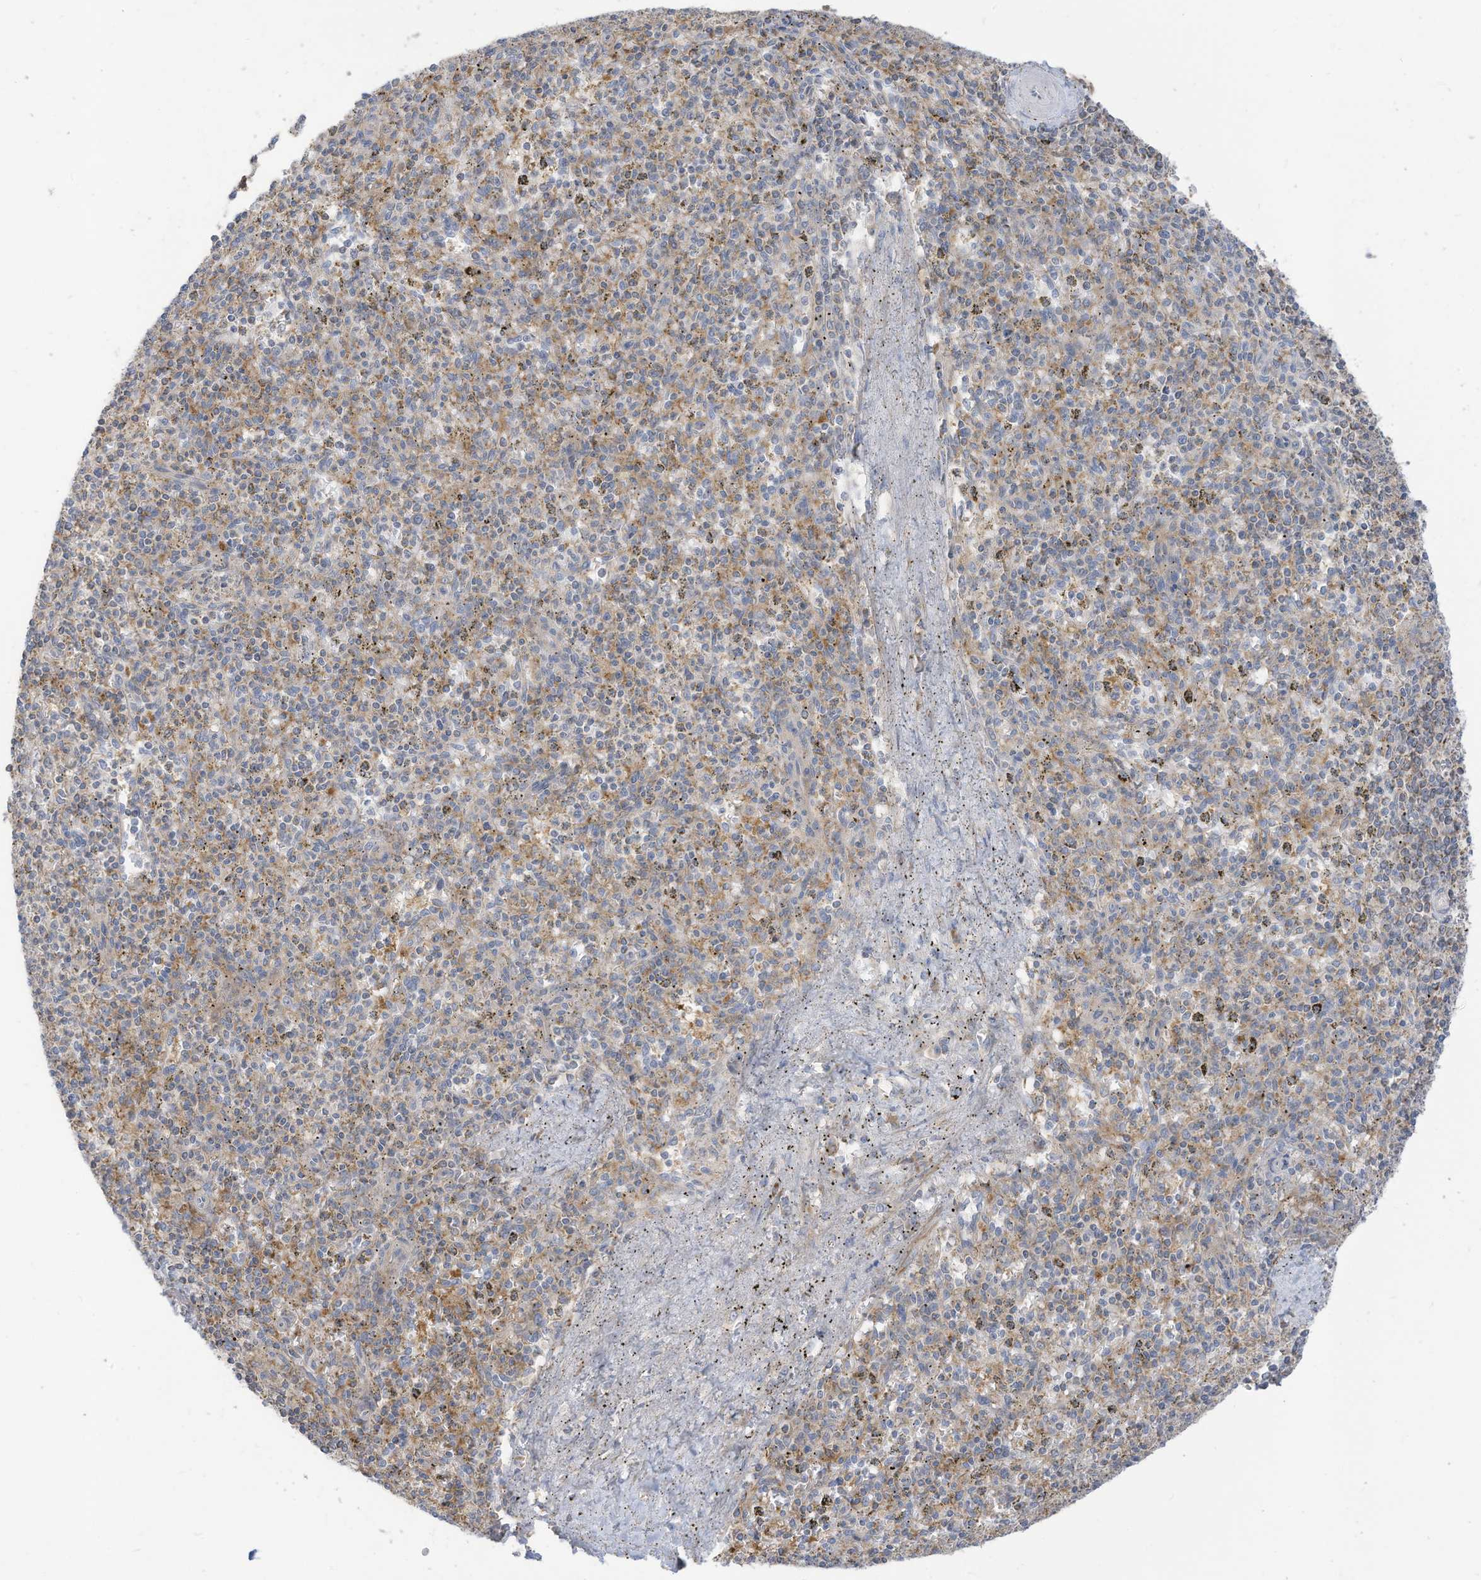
{"staining": {"intensity": "weak", "quantity": "<25%", "location": "cytoplasmic/membranous"}, "tissue": "spleen", "cell_type": "Cells in red pulp", "image_type": "normal", "snomed": [{"axis": "morphology", "description": "Normal tissue, NOS"}, {"axis": "topography", "description": "Spleen"}], "caption": "Cells in red pulp show no significant staining in benign spleen. (DAB (3,3'-diaminobenzidine) IHC visualized using brightfield microscopy, high magnification).", "gene": "GTPBP2", "patient": {"sex": "male", "age": 72}}